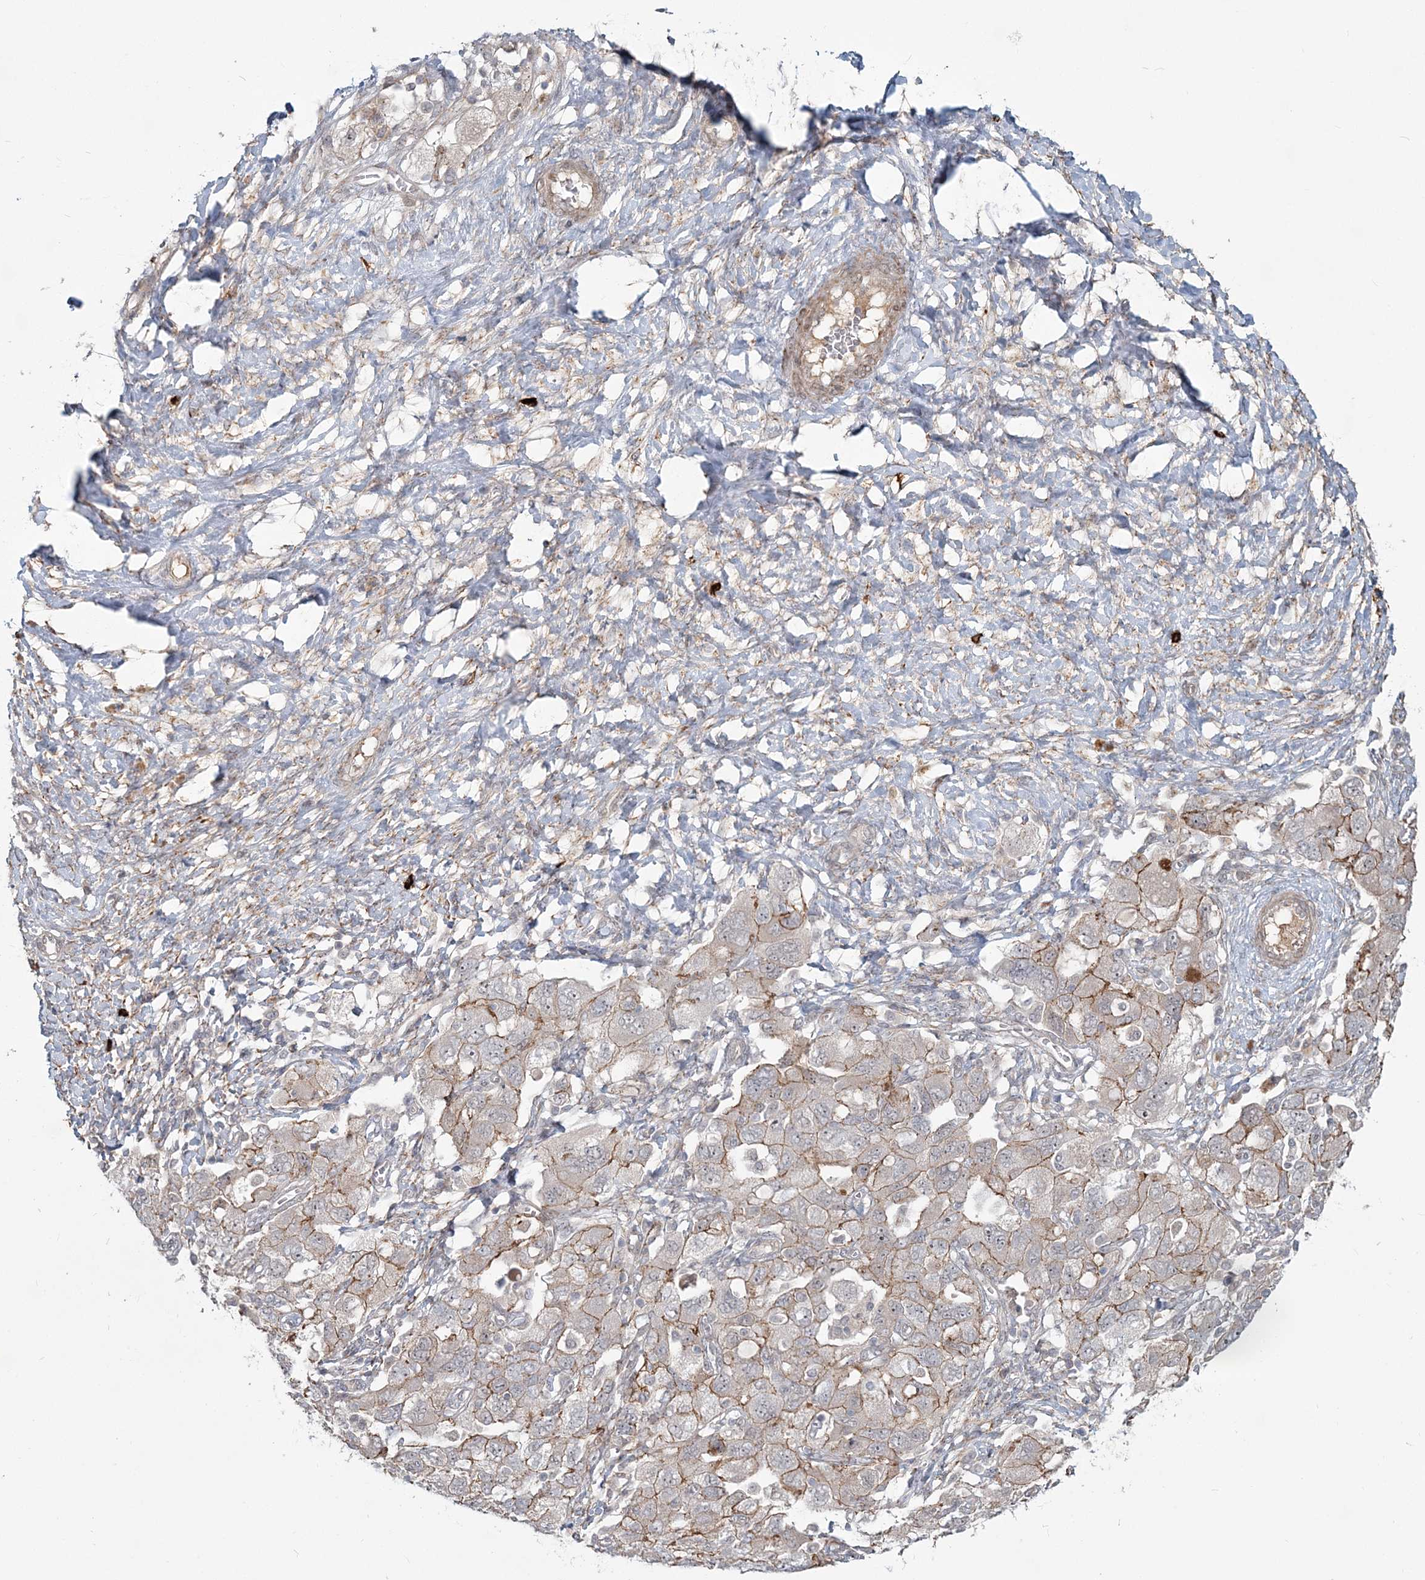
{"staining": {"intensity": "moderate", "quantity": "25%-75%", "location": "cytoplasmic/membranous"}, "tissue": "ovarian cancer", "cell_type": "Tumor cells", "image_type": "cancer", "snomed": [{"axis": "morphology", "description": "Carcinoma, NOS"}, {"axis": "morphology", "description": "Cystadenocarcinoma, serous, NOS"}, {"axis": "topography", "description": "Ovary"}], "caption": "High-magnification brightfield microscopy of serous cystadenocarcinoma (ovarian) stained with DAB (brown) and counterstained with hematoxylin (blue). tumor cells exhibit moderate cytoplasmic/membranous staining is seen in about25%-75% of cells. (DAB IHC, brown staining for protein, blue staining for nuclei).", "gene": "SH3PXD2A", "patient": {"sex": "female", "age": 69}}